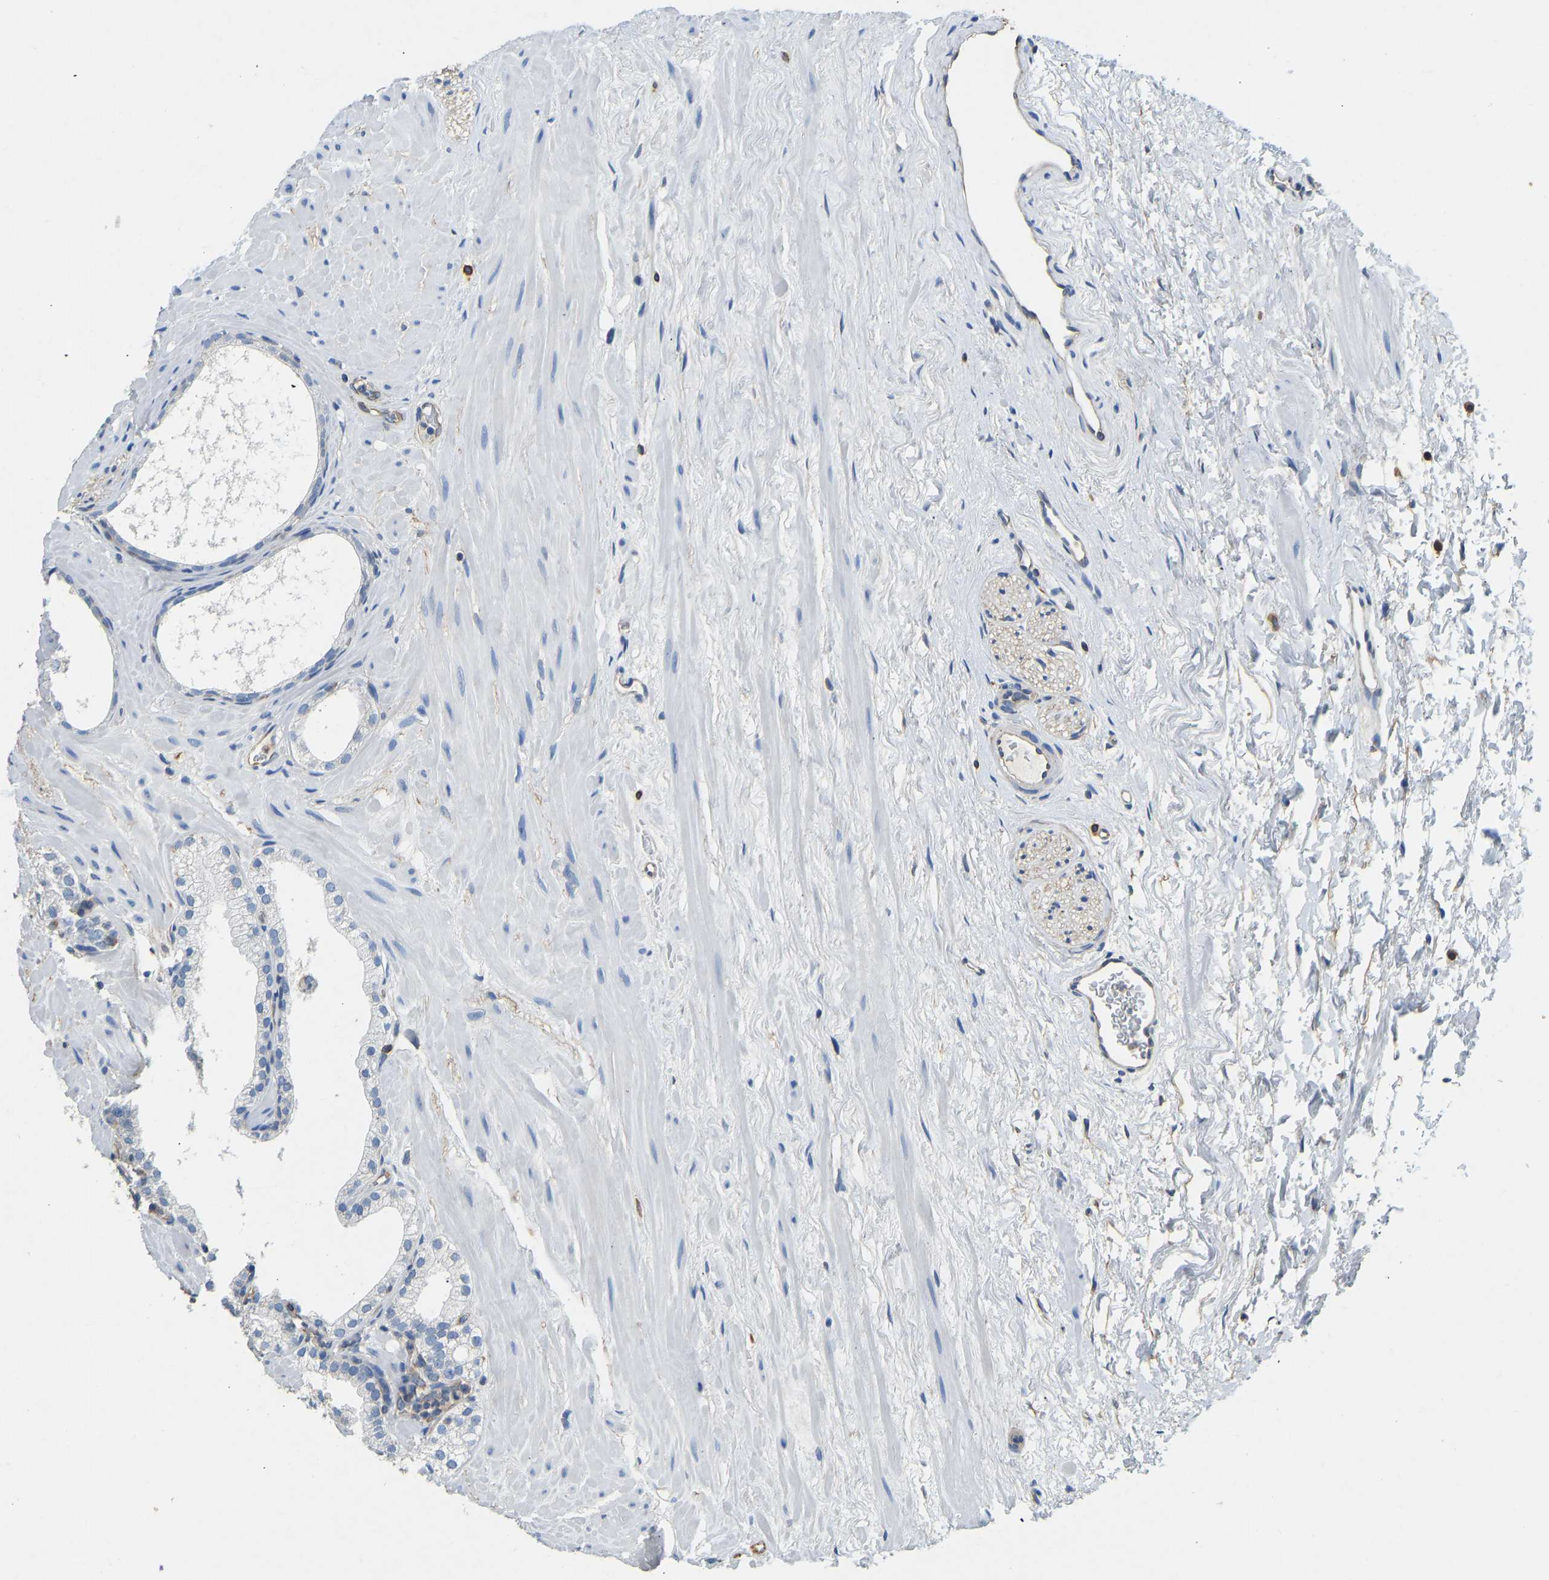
{"staining": {"intensity": "negative", "quantity": "none", "location": "none"}, "tissue": "prostate", "cell_type": "Glandular cells", "image_type": "normal", "snomed": [{"axis": "morphology", "description": "Normal tissue, NOS"}, {"axis": "morphology", "description": "Urothelial carcinoma, Low grade"}, {"axis": "topography", "description": "Urinary bladder"}, {"axis": "topography", "description": "Prostate"}], "caption": "Human prostate stained for a protein using immunohistochemistry demonstrates no staining in glandular cells.", "gene": "TECTA", "patient": {"sex": "male", "age": 60}}